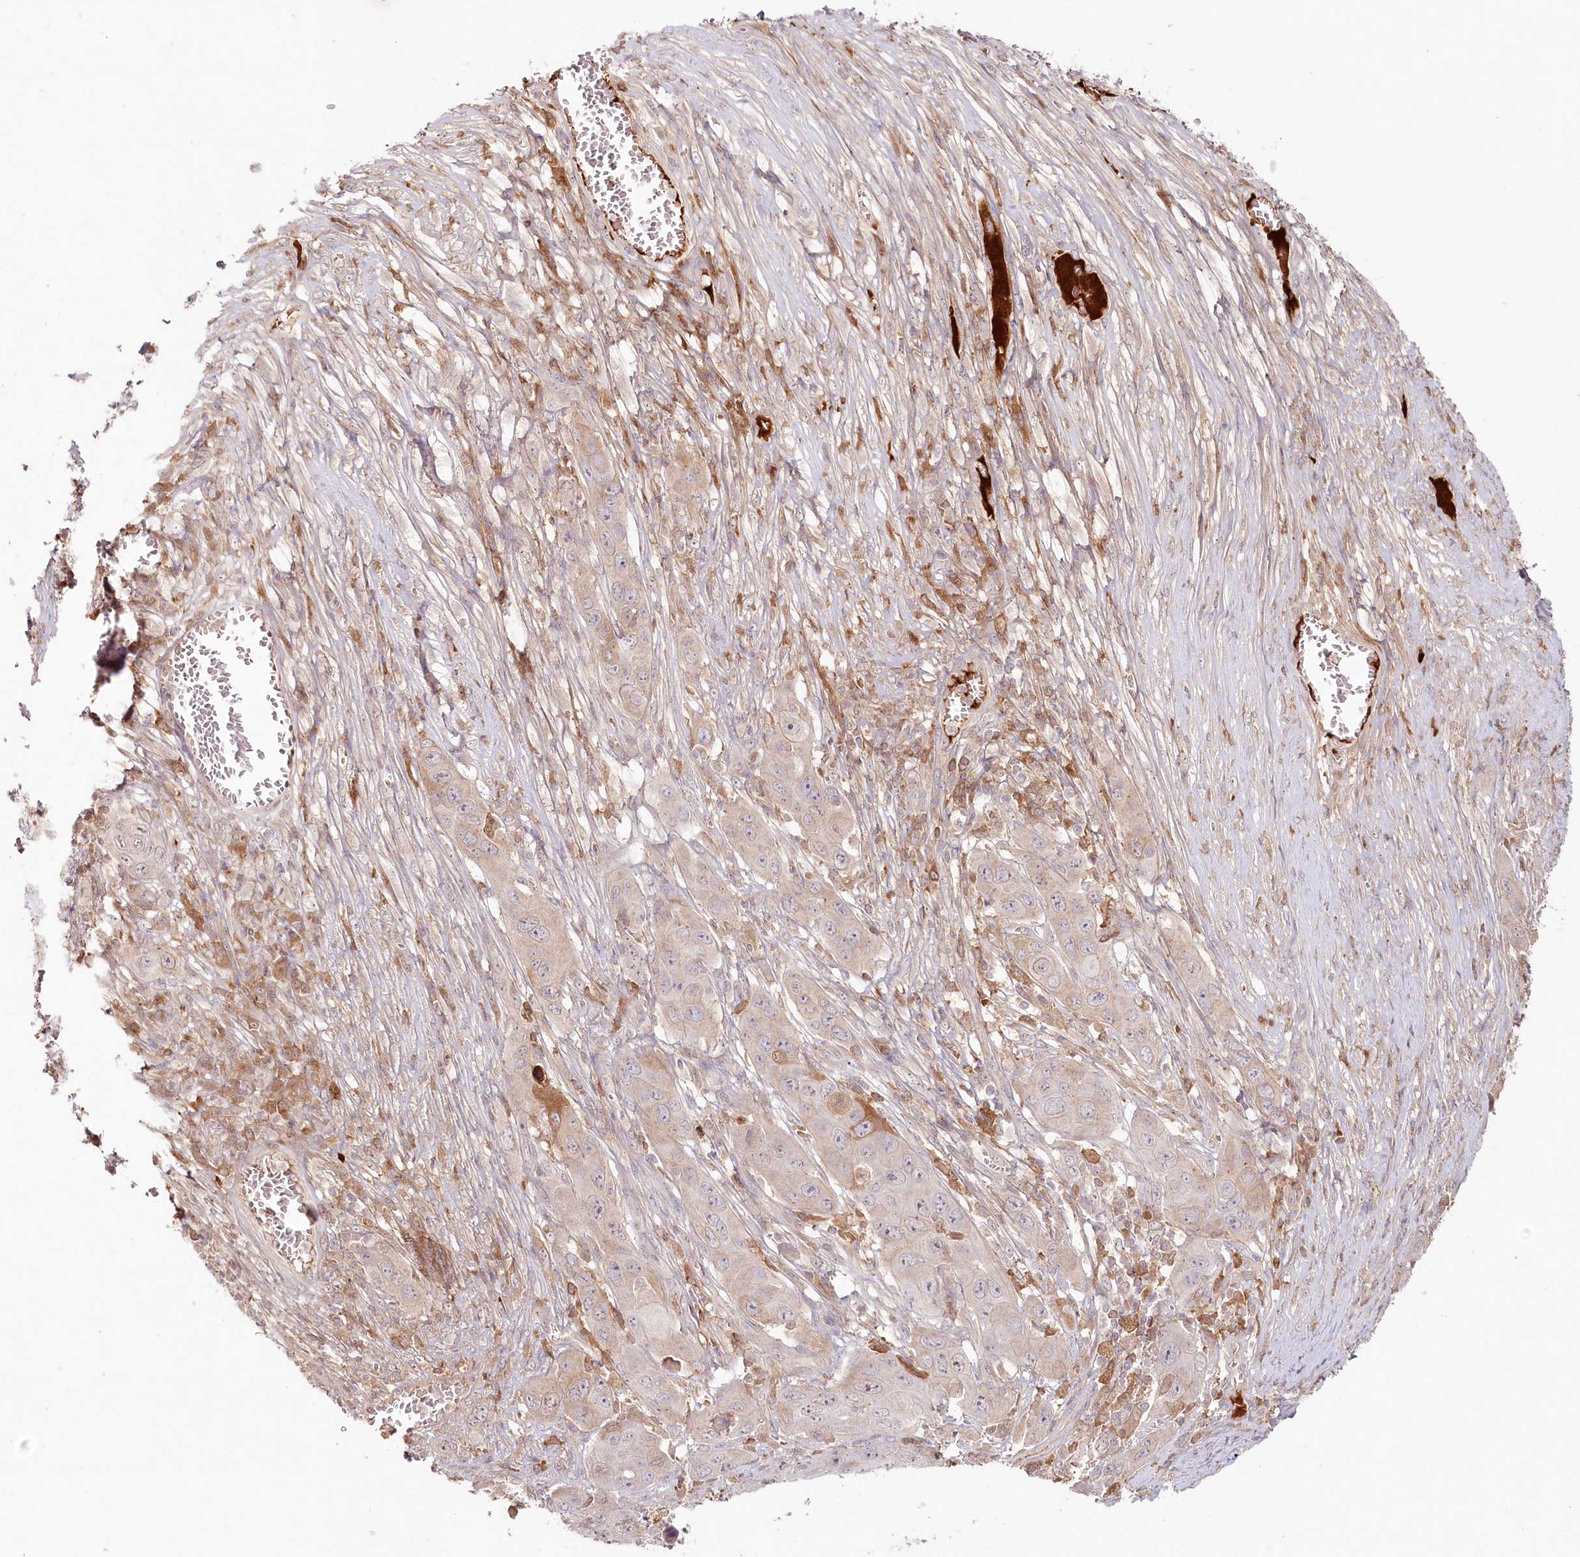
{"staining": {"intensity": "weak", "quantity": "25%-75%", "location": "cytoplasmic/membranous"}, "tissue": "skin cancer", "cell_type": "Tumor cells", "image_type": "cancer", "snomed": [{"axis": "morphology", "description": "Squamous cell carcinoma, NOS"}, {"axis": "topography", "description": "Skin"}], "caption": "Brown immunohistochemical staining in skin squamous cell carcinoma displays weak cytoplasmic/membranous staining in approximately 25%-75% of tumor cells.", "gene": "PSAPL1", "patient": {"sex": "male", "age": 55}}